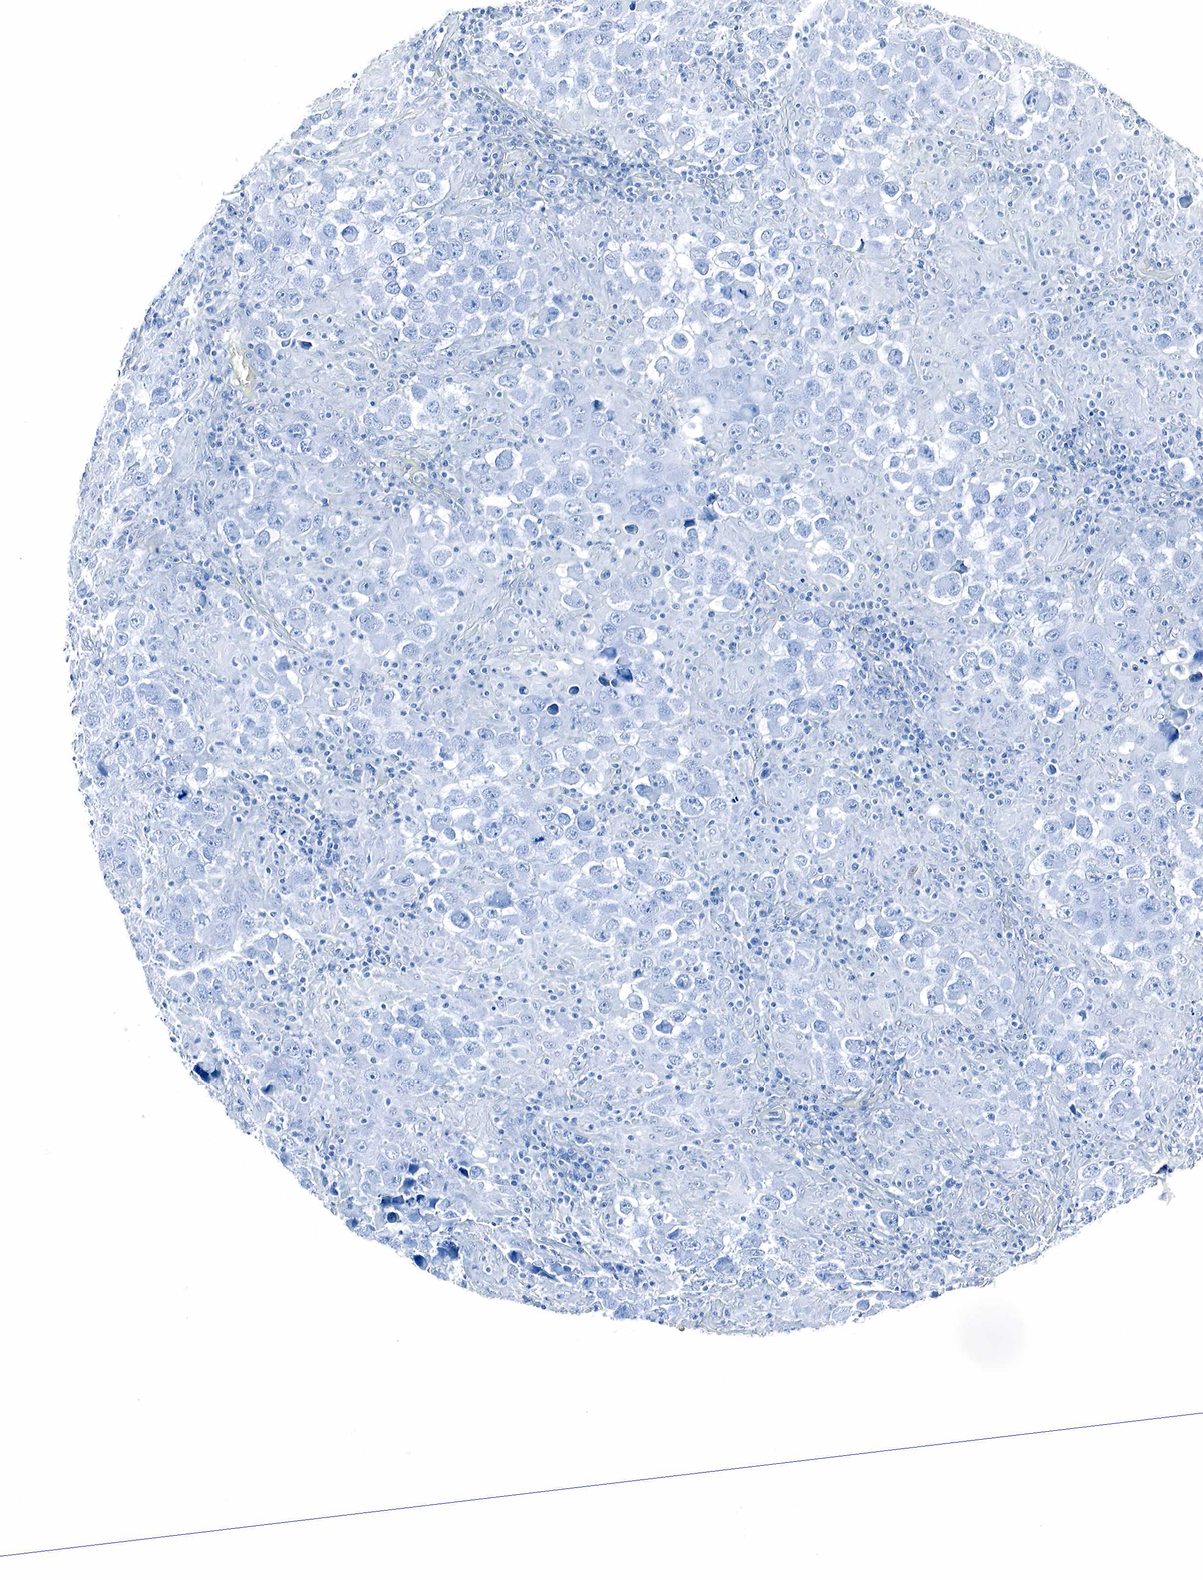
{"staining": {"intensity": "negative", "quantity": "none", "location": "none"}, "tissue": "testis cancer", "cell_type": "Tumor cells", "image_type": "cancer", "snomed": [{"axis": "morphology", "description": "Carcinoma, Embryonal, NOS"}, {"axis": "topography", "description": "Testis"}], "caption": "A photomicrograph of human testis cancer (embryonal carcinoma) is negative for staining in tumor cells. (DAB immunohistochemistry, high magnification).", "gene": "GAST", "patient": {"sex": "male", "age": 21}}